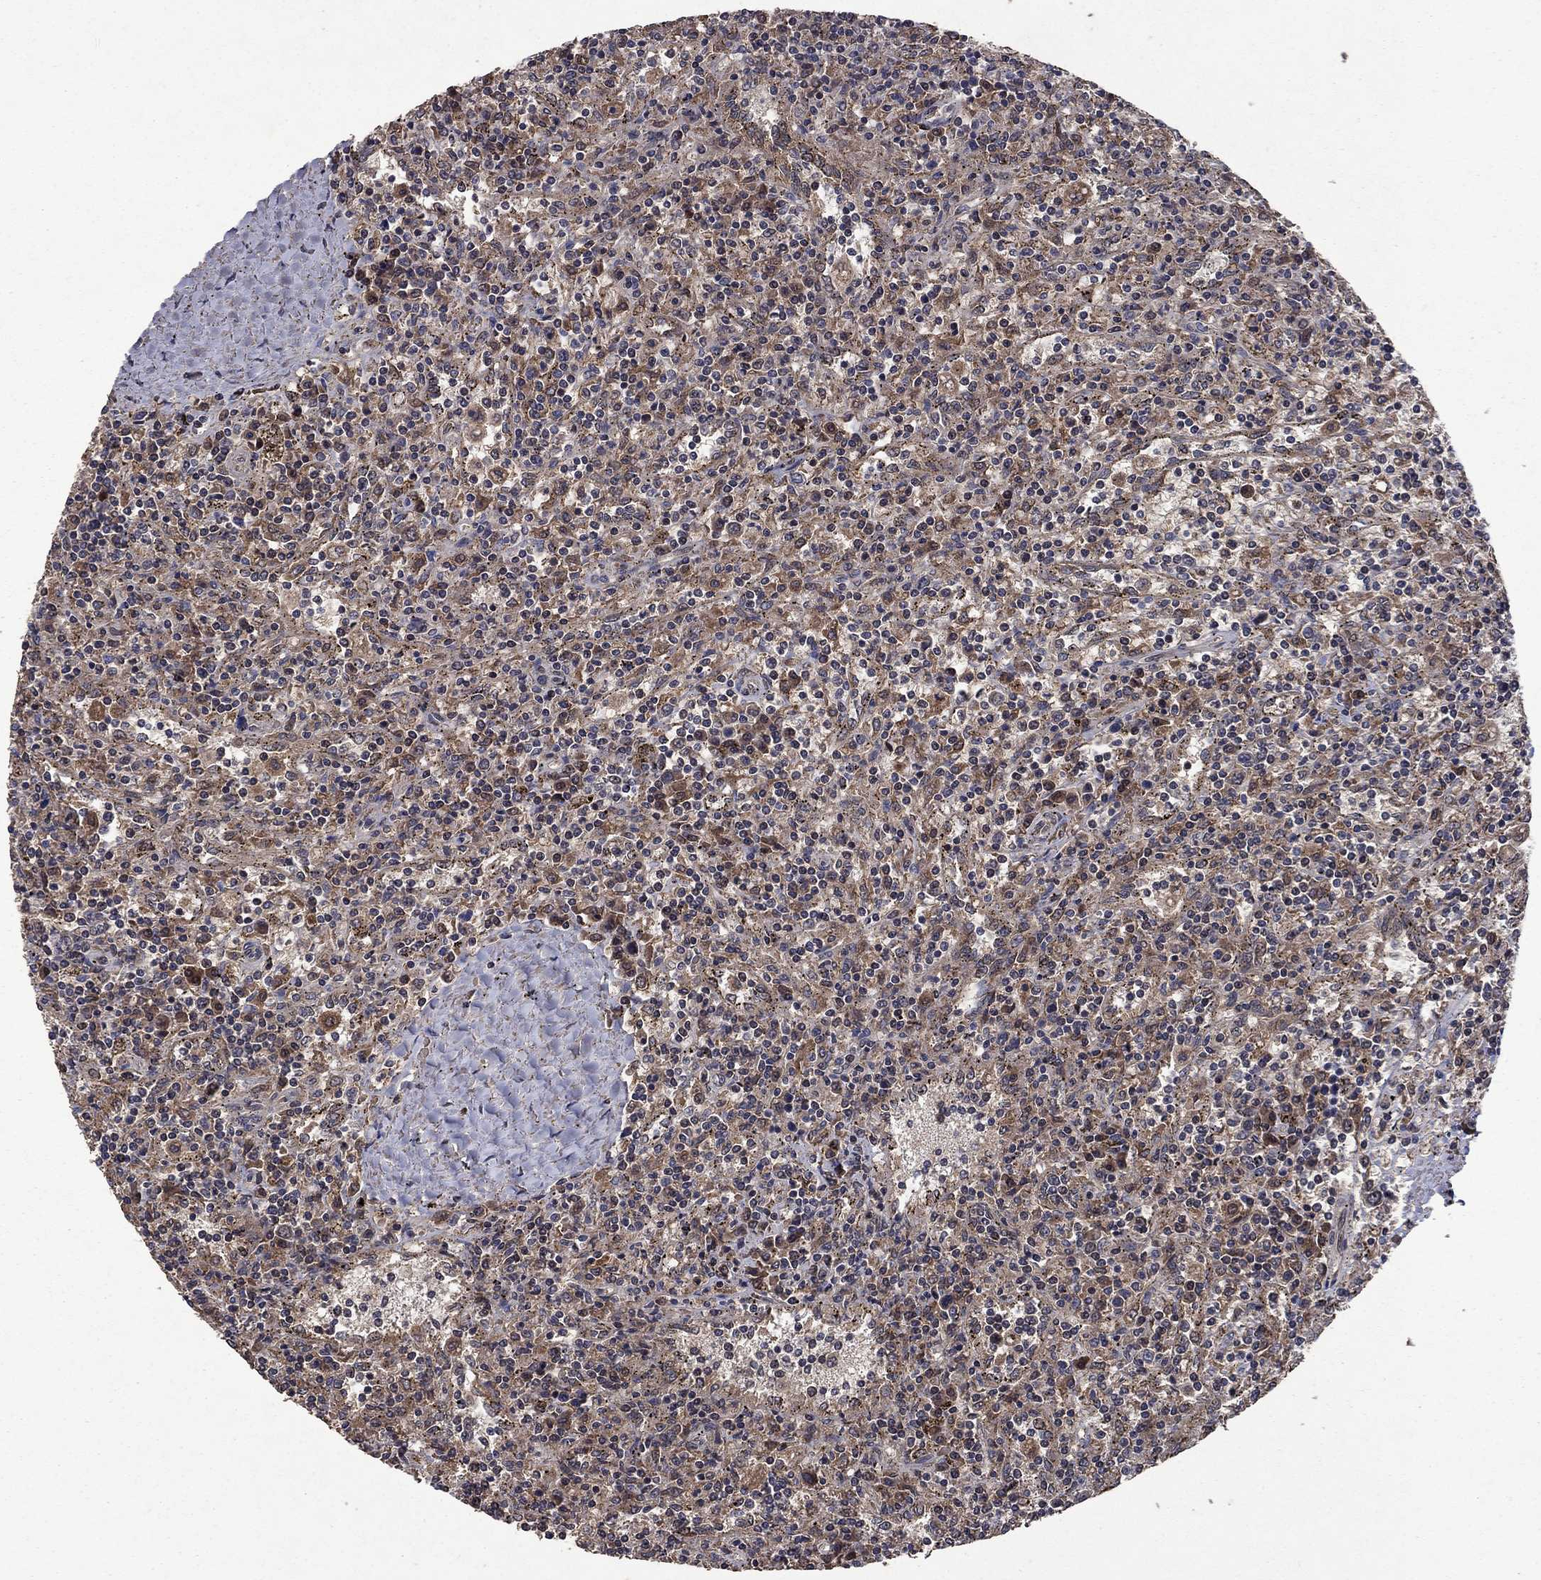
{"staining": {"intensity": "negative", "quantity": "none", "location": "none"}, "tissue": "lymphoma", "cell_type": "Tumor cells", "image_type": "cancer", "snomed": [{"axis": "morphology", "description": "Malignant lymphoma, non-Hodgkin's type, Low grade"}, {"axis": "topography", "description": "Spleen"}], "caption": "Immunohistochemistry photomicrograph of low-grade malignant lymphoma, non-Hodgkin's type stained for a protein (brown), which reveals no expression in tumor cells.", "gene": "DHRS1", "patient": {"sex": "male", "age": 62}}